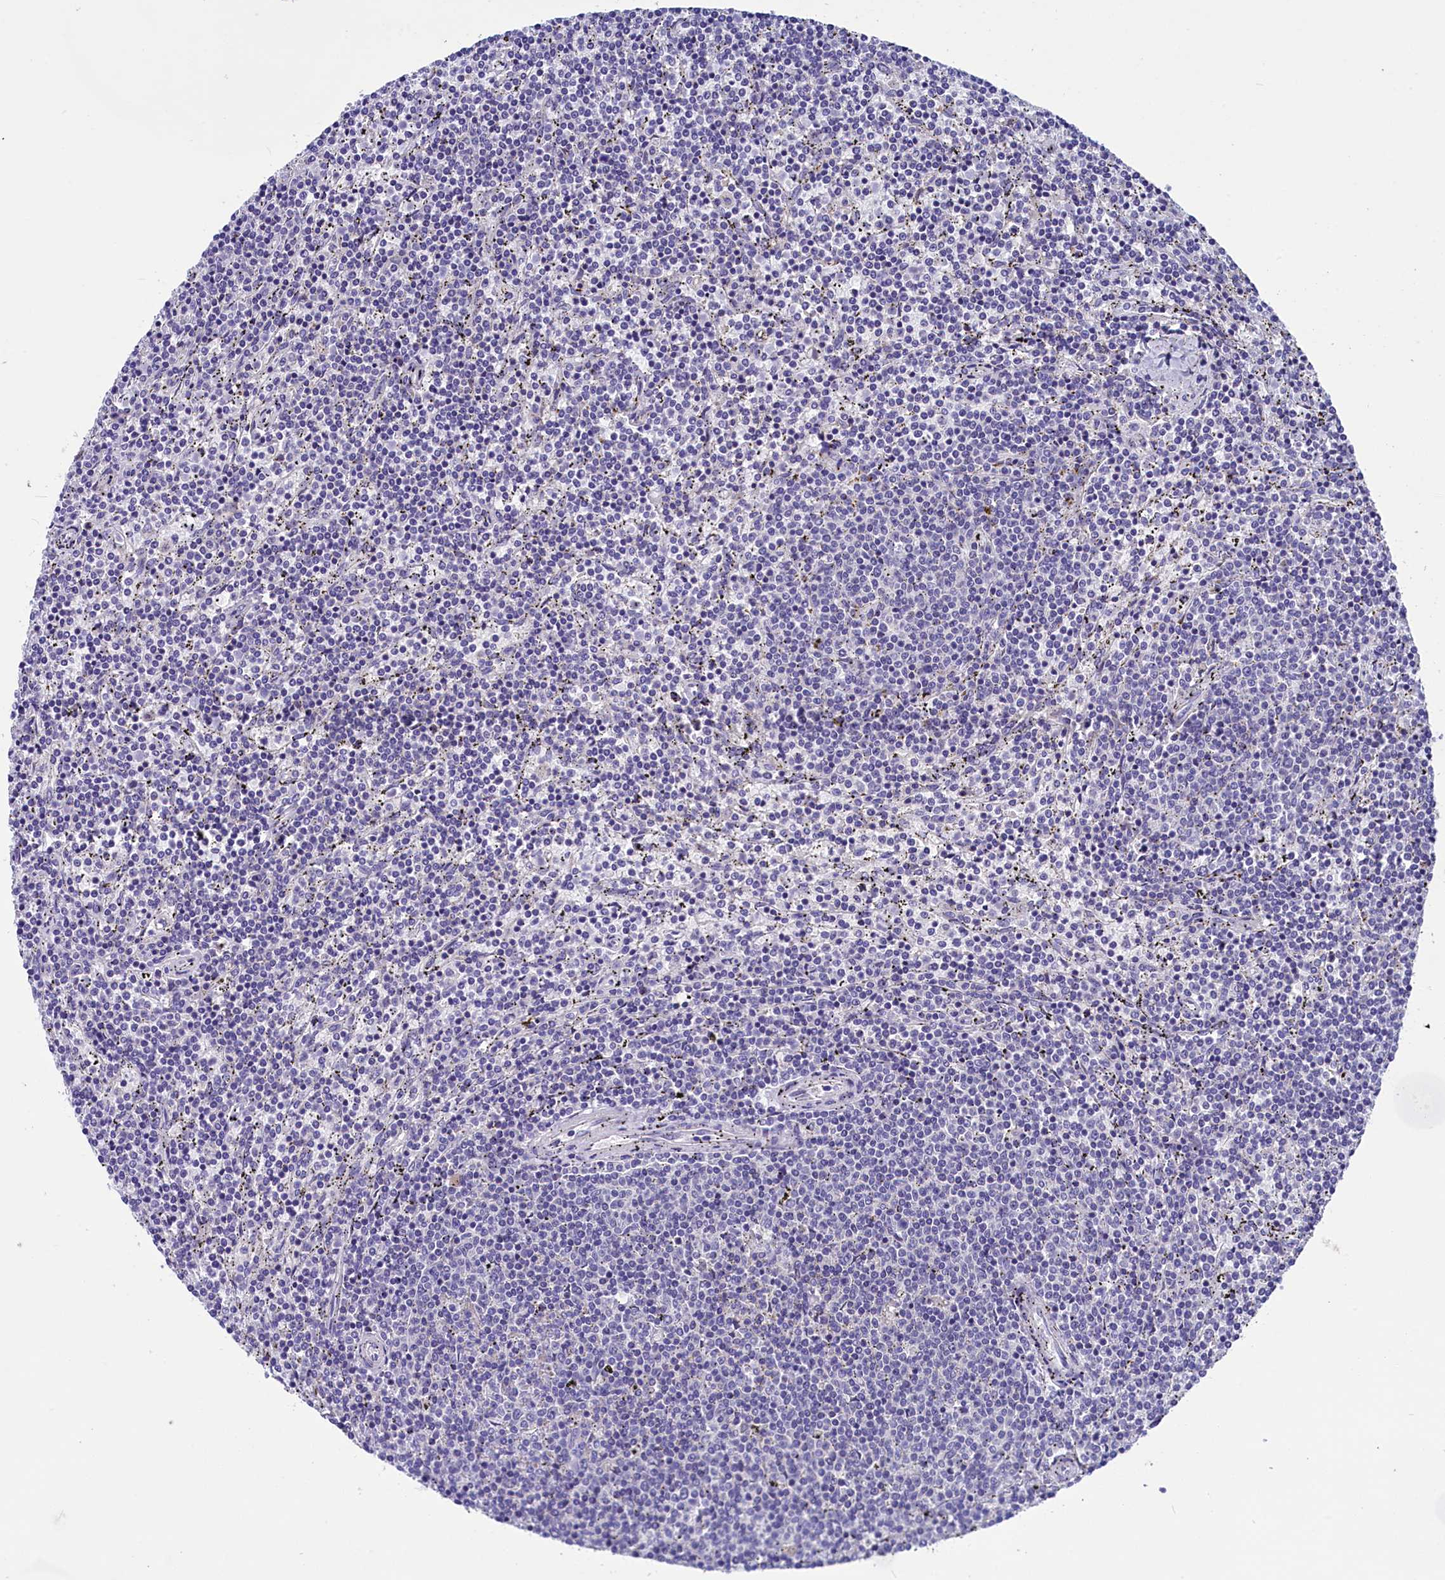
{"staining": {"intensity": "negative", "quantity": "none", "location": "none"}, "tissue": "lymphoma", "cell_type": "Tumor cells", "image_type": "cancer", "snomed": [{"axis": "morphology", "description": "Malignant lymphoma, non-Hodgkin's type, Low grade"}, {"axis": "topography", "description": "Spleen"}], "caption": "Human malignant lymphoma, non-Hodgkin's type (low-grade) stained for a protein using IHC reveals no staining in tumor cells.", "gene": "SCD5", "patient": {"sex": "female", "age": 50}}